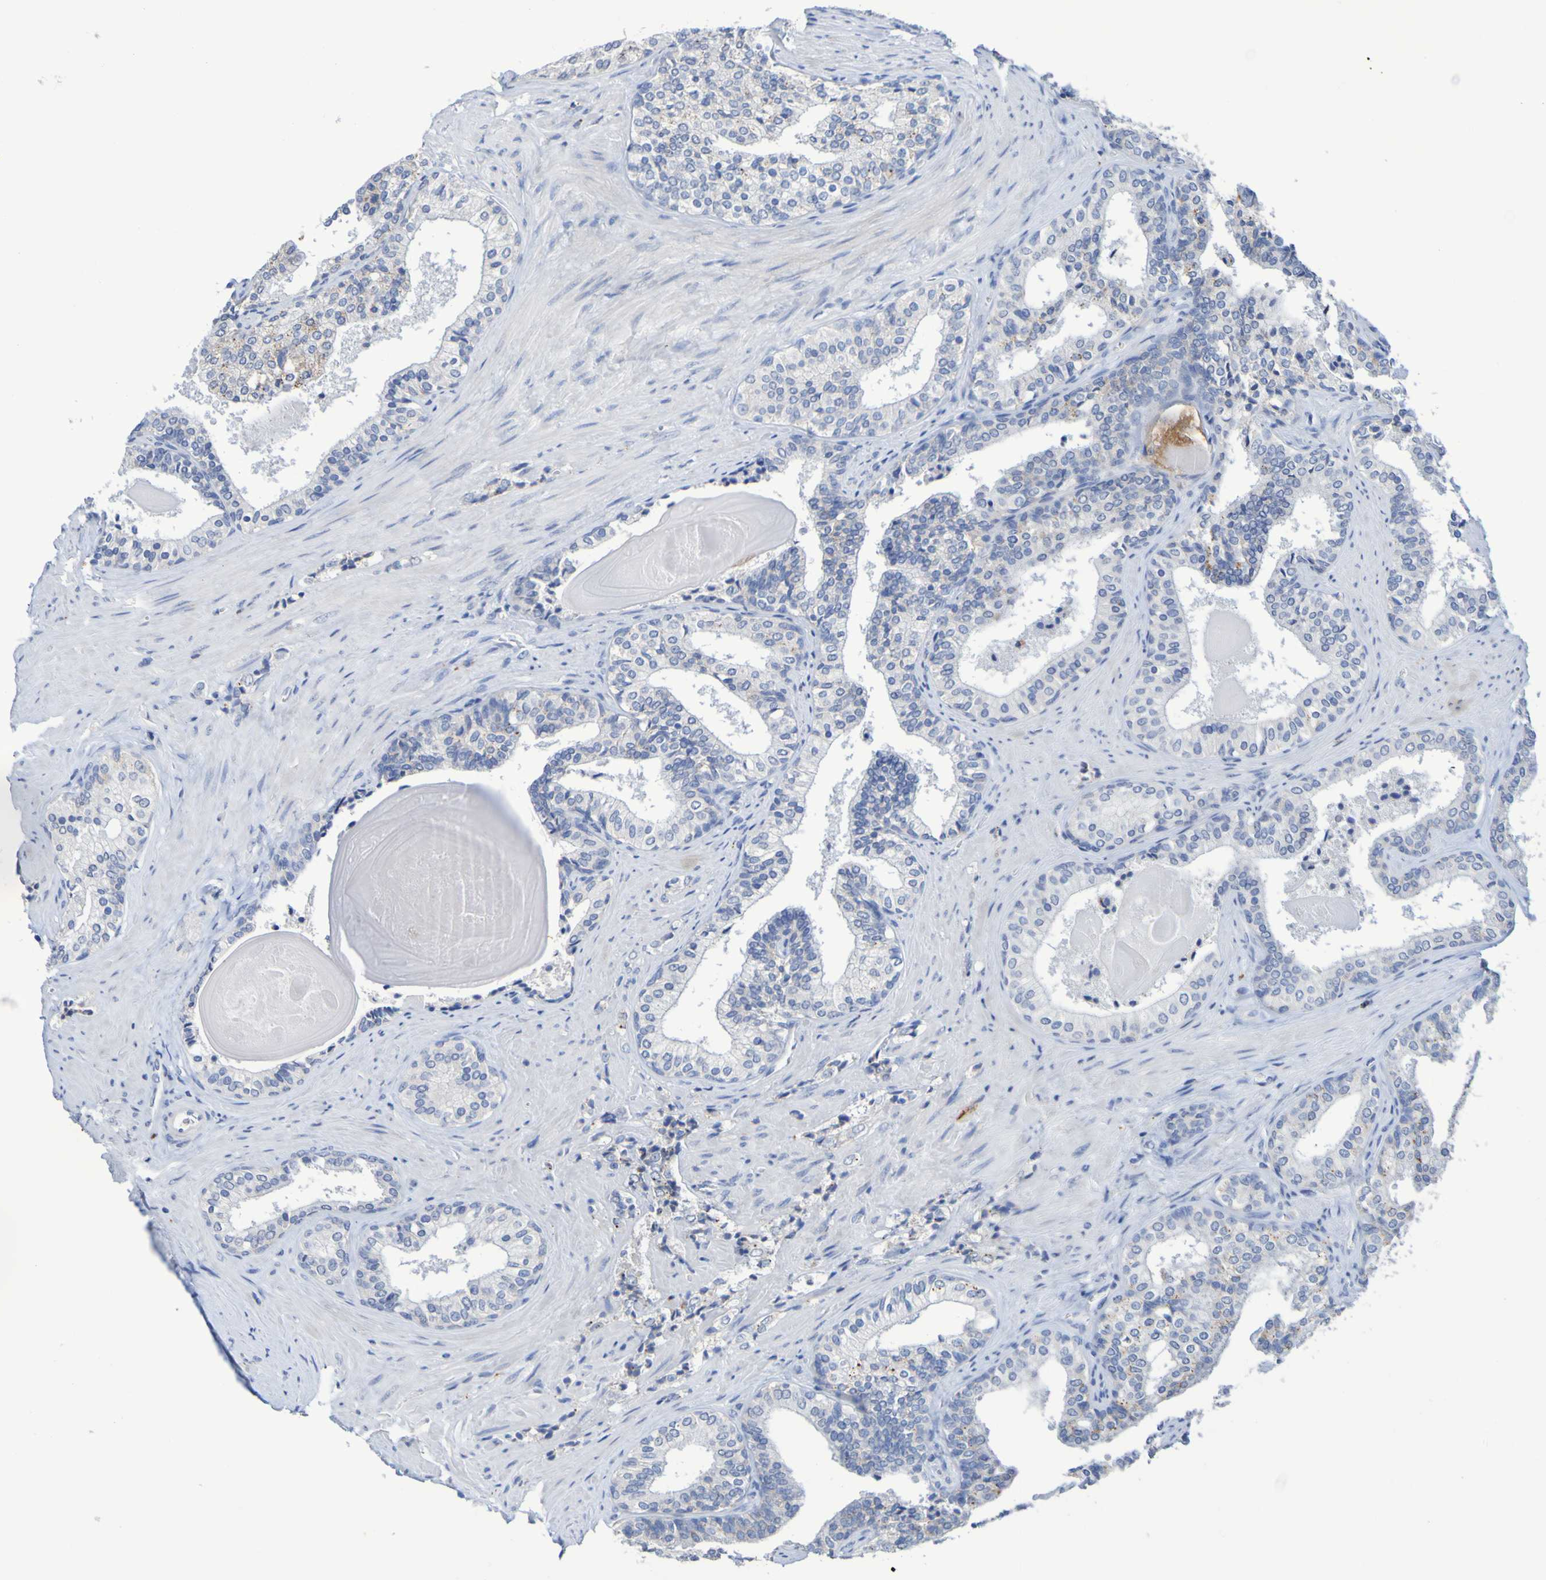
{"staining": {"intensity": "weak", "quantity": "<25%", "location": "cytoplasmic/membranous"}, "tissue": "prostate cancer", "cell_type": "Tumor cells", "image_type": "cancer", "snomed": [{"axis": "morphology", "description": "Adenocarcinoma, Low grade"}, {"axis": "topography", "description": "Prostate"}], "caption": "Immunohistochemical staining of prostate cancer (adenocarcinoma (low-grade)) reveals no significant staining in tumor cells.", "gene": "SLC3A2", "patient": {"sex": "male", "age": 60}}